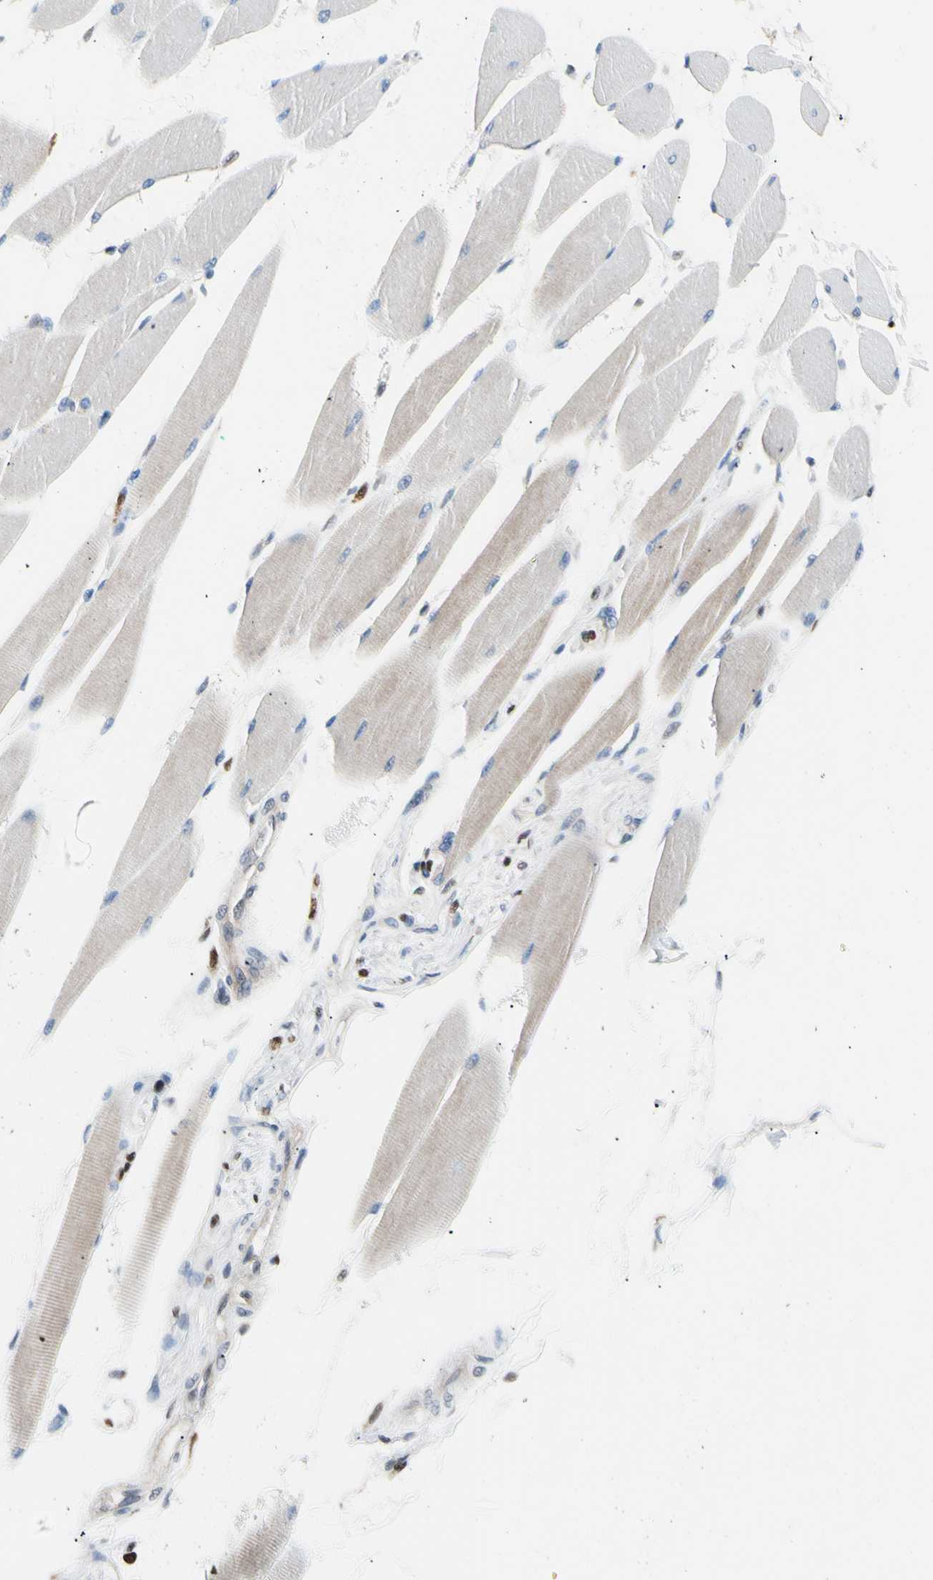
{"staining": {"intensity": "weak", "quantity": "25%-75%", "location": "cytoplasmic/membranous"}, "tissue": "skeletal muscle", "cell_type": "Myocytes", "image_type": "normal", "snomed": [{"axis": "morphology", "description": "Normal tissue, NOS"}, {"axis": "topography", "description": "Skeletal muscle"}, {"axis": "topography", "description": "Oral tissue"}, {"axis": "topography", "description": "Peripheral nerve tissue"}], "caption": "About 25%-75% of myocytes in normal human skeletal muscle show weak cytoplasmic/membranous protein staining as visualized by brown immunohistochemical staining.", "gene": "EED", "patient": {"sex": "female", "age": 84}}